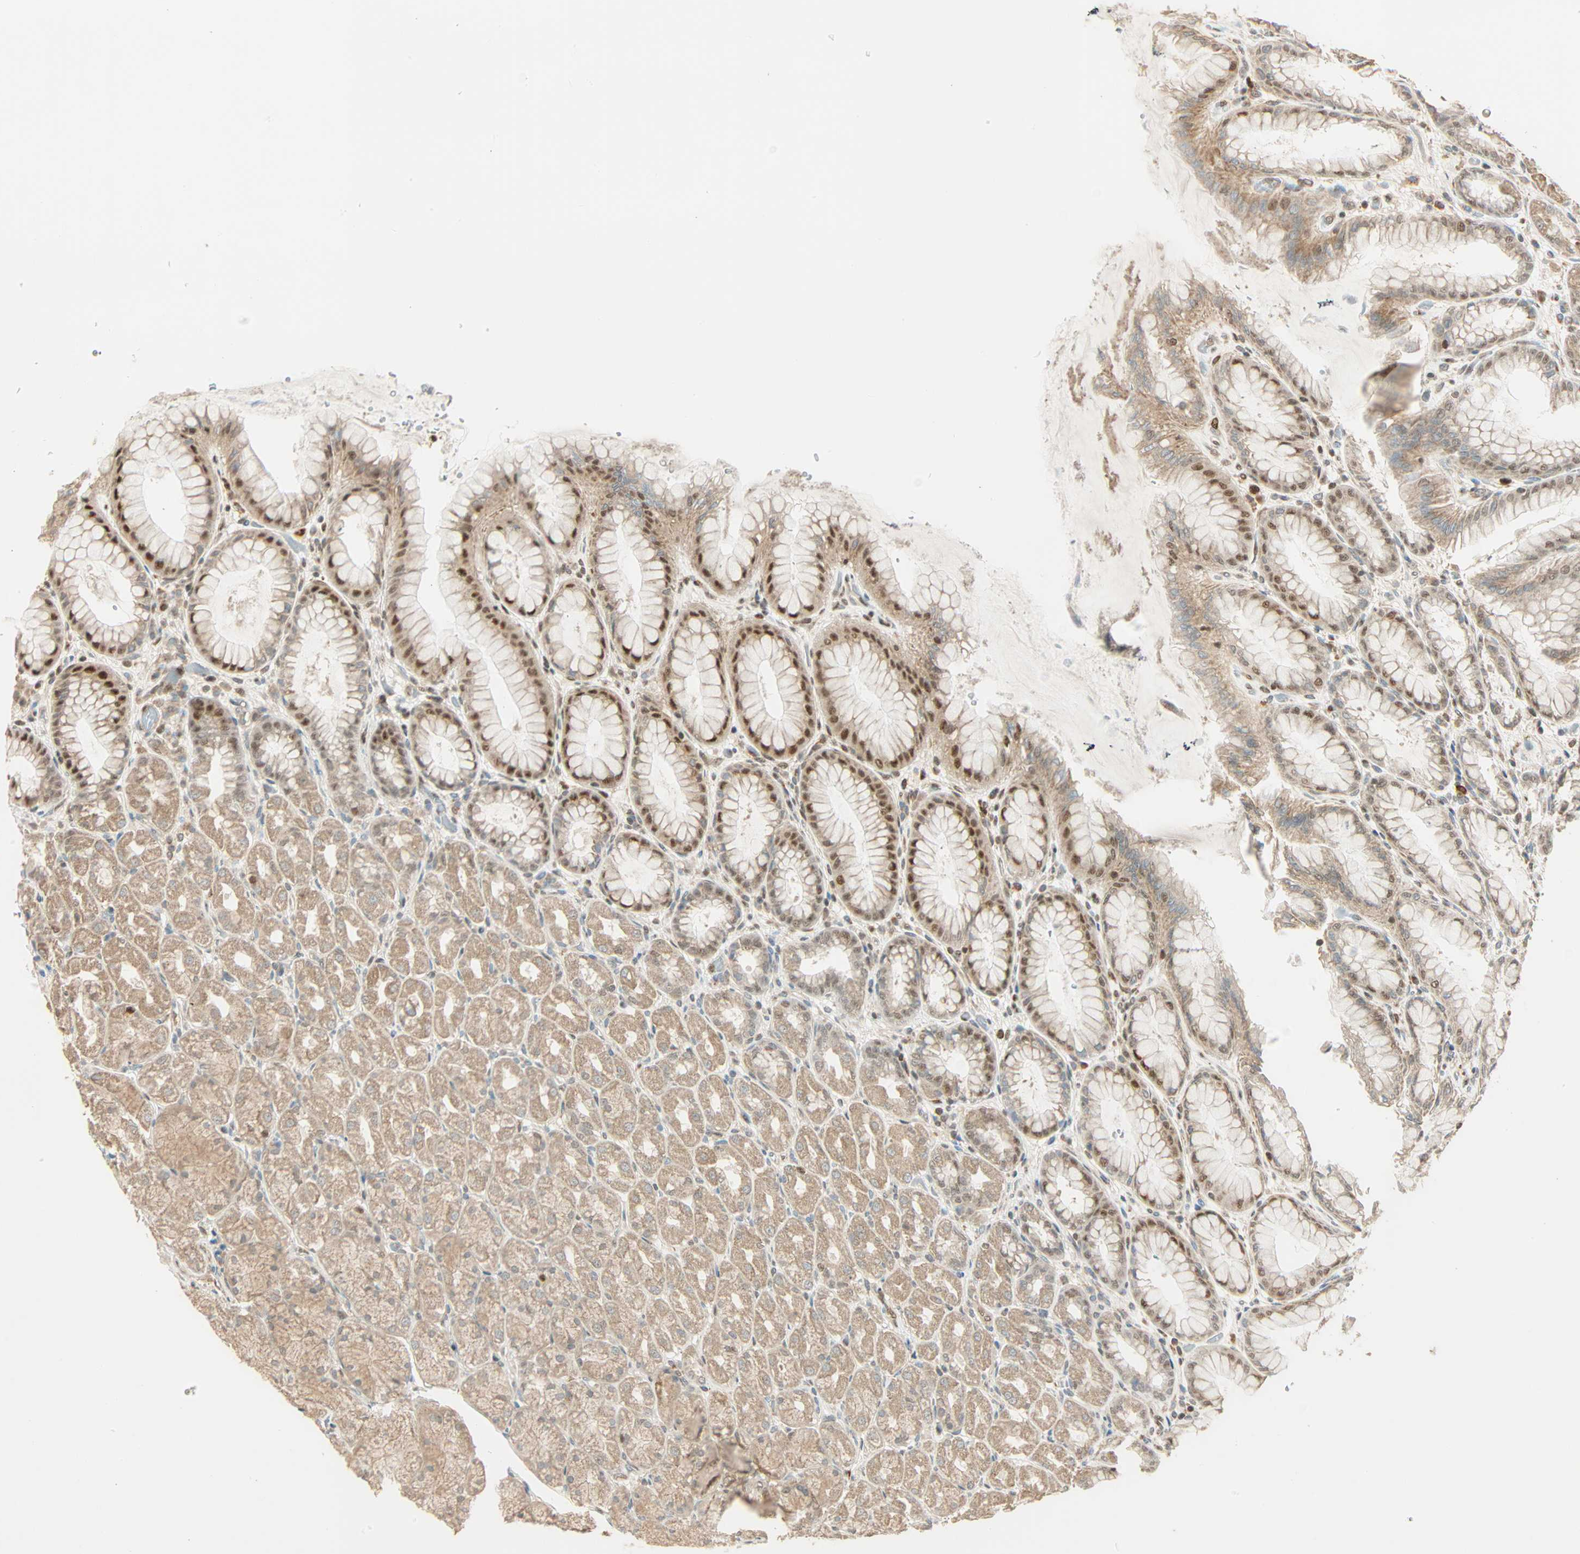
{"staining": {"intensity": "strong", "quantity": ">75%", "location": "cytoplasmic/membranous,nuclear"}, "tissue": "stomach", "cell_type": "Glandular cells", "image_type": "normal", "snomed": [{"axis": "morphology", "description": "Normal tissue, NOS"}, {"axis": "topography", "description": "Stomach, upper"}], "caption": "Stomach stained with immunohistochemistry (IHC) exhibits strong cytoplasmic/membranous,nuclear staining in about >75% of glandular cells.", "gene": "PNPLA6", "patient": {"sex": "female", "age": 56}}